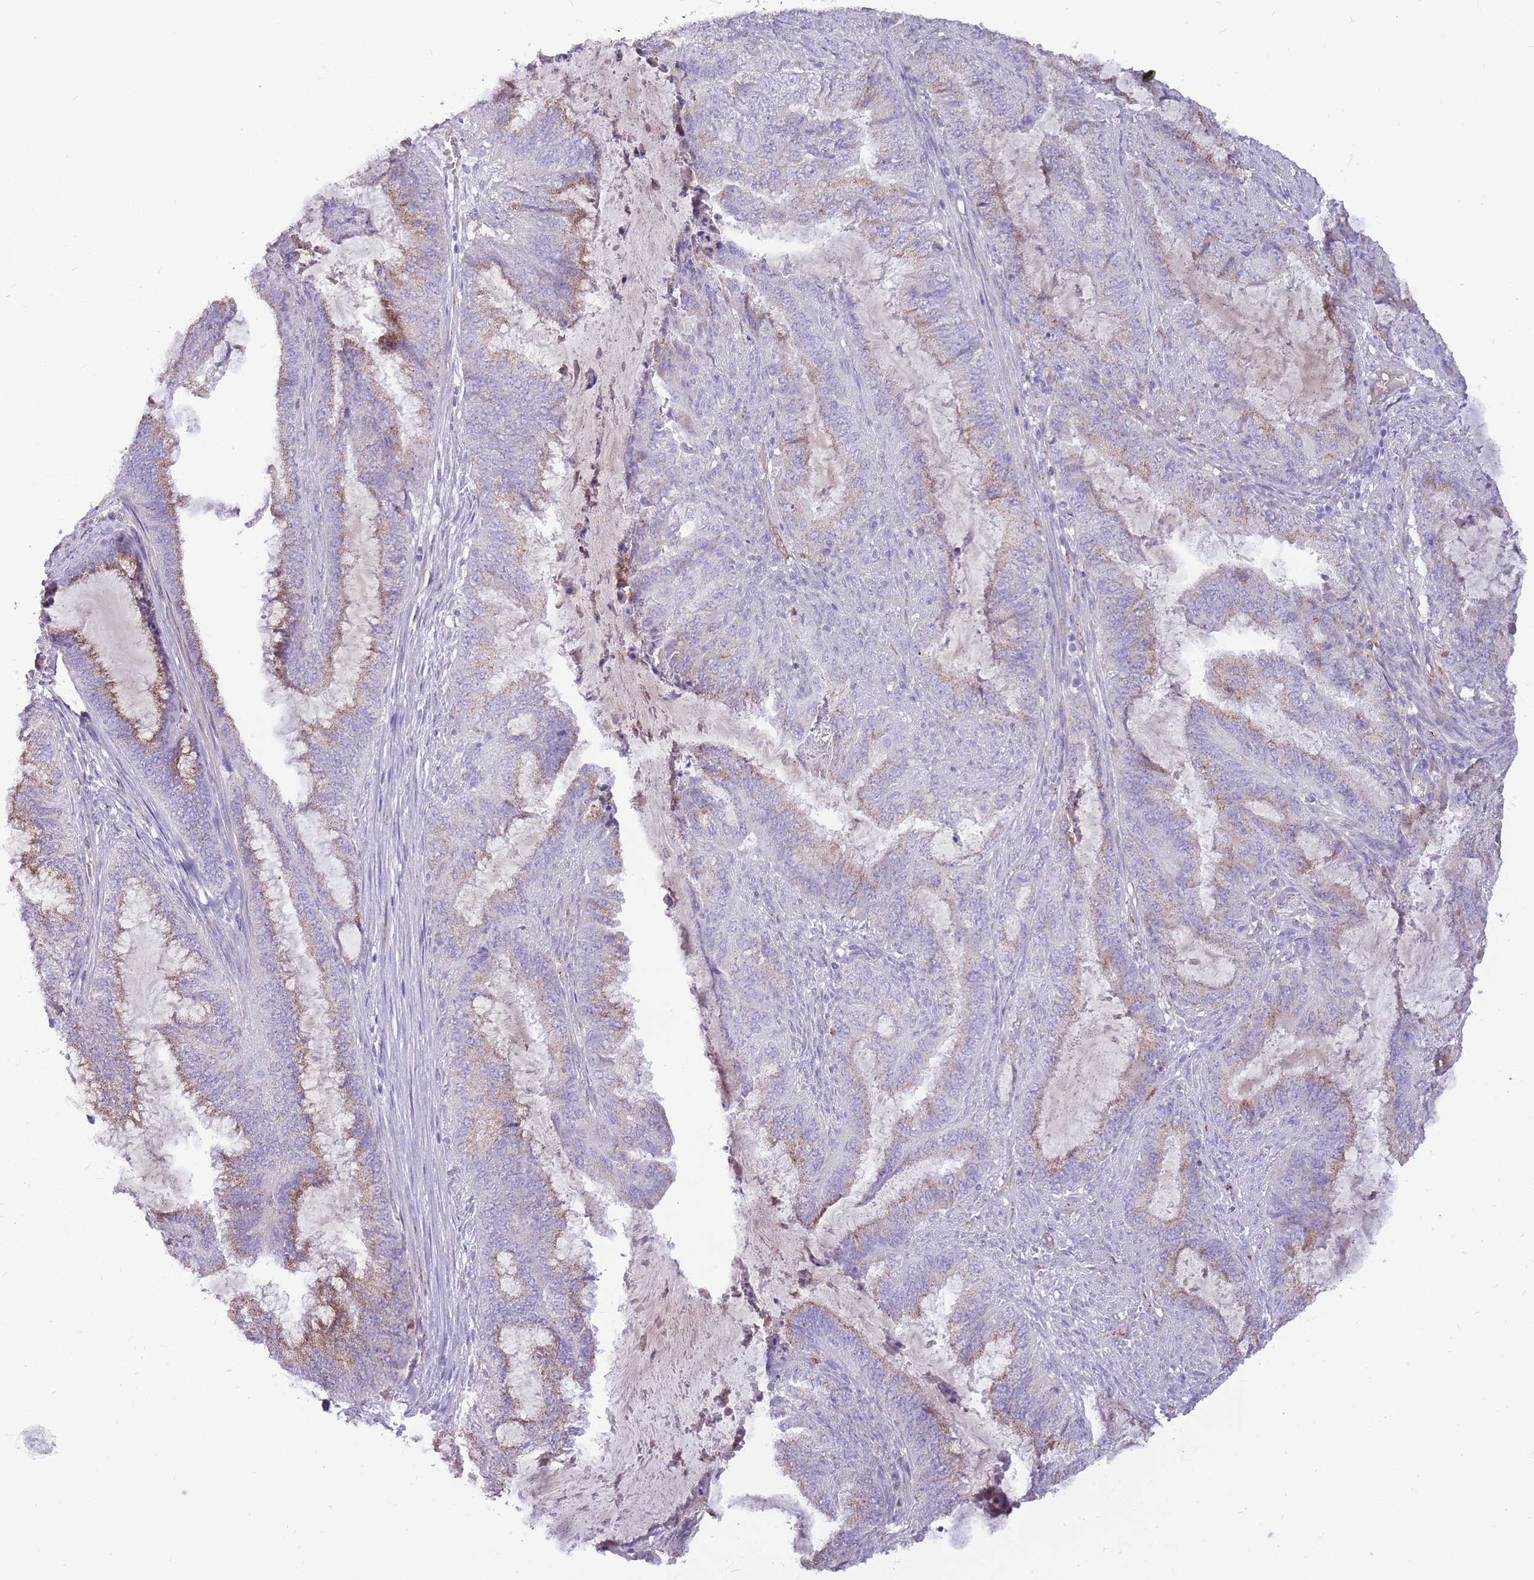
{"staining": {"intensity": "weak", "quantity": "25%-75%", "location": "cytoplasmic/membranous"}, "tissue": "endometrial cancer", "cell_type": "Tumor cells", "image_type": "cancer", "snomed": [{"axis": "morphology", "description": "Adenocarcinoma, NOS"}, {"axis": "topography", "description": "Endometrium"}], "caption": "Protein expression analysis of human endometrial cancer (adenocarcinoma) reveals weak cytoplasmic/membranous expression in about 25%-75% of tumor cells. Using DAB (3,3'-diaminobenzidine) (brown) and hematoxylin (blue) stains, captured at high magnification using brightfield microscopy.", "gene": "PCNX1", "patient": {"sex": "female", "age": 51}}